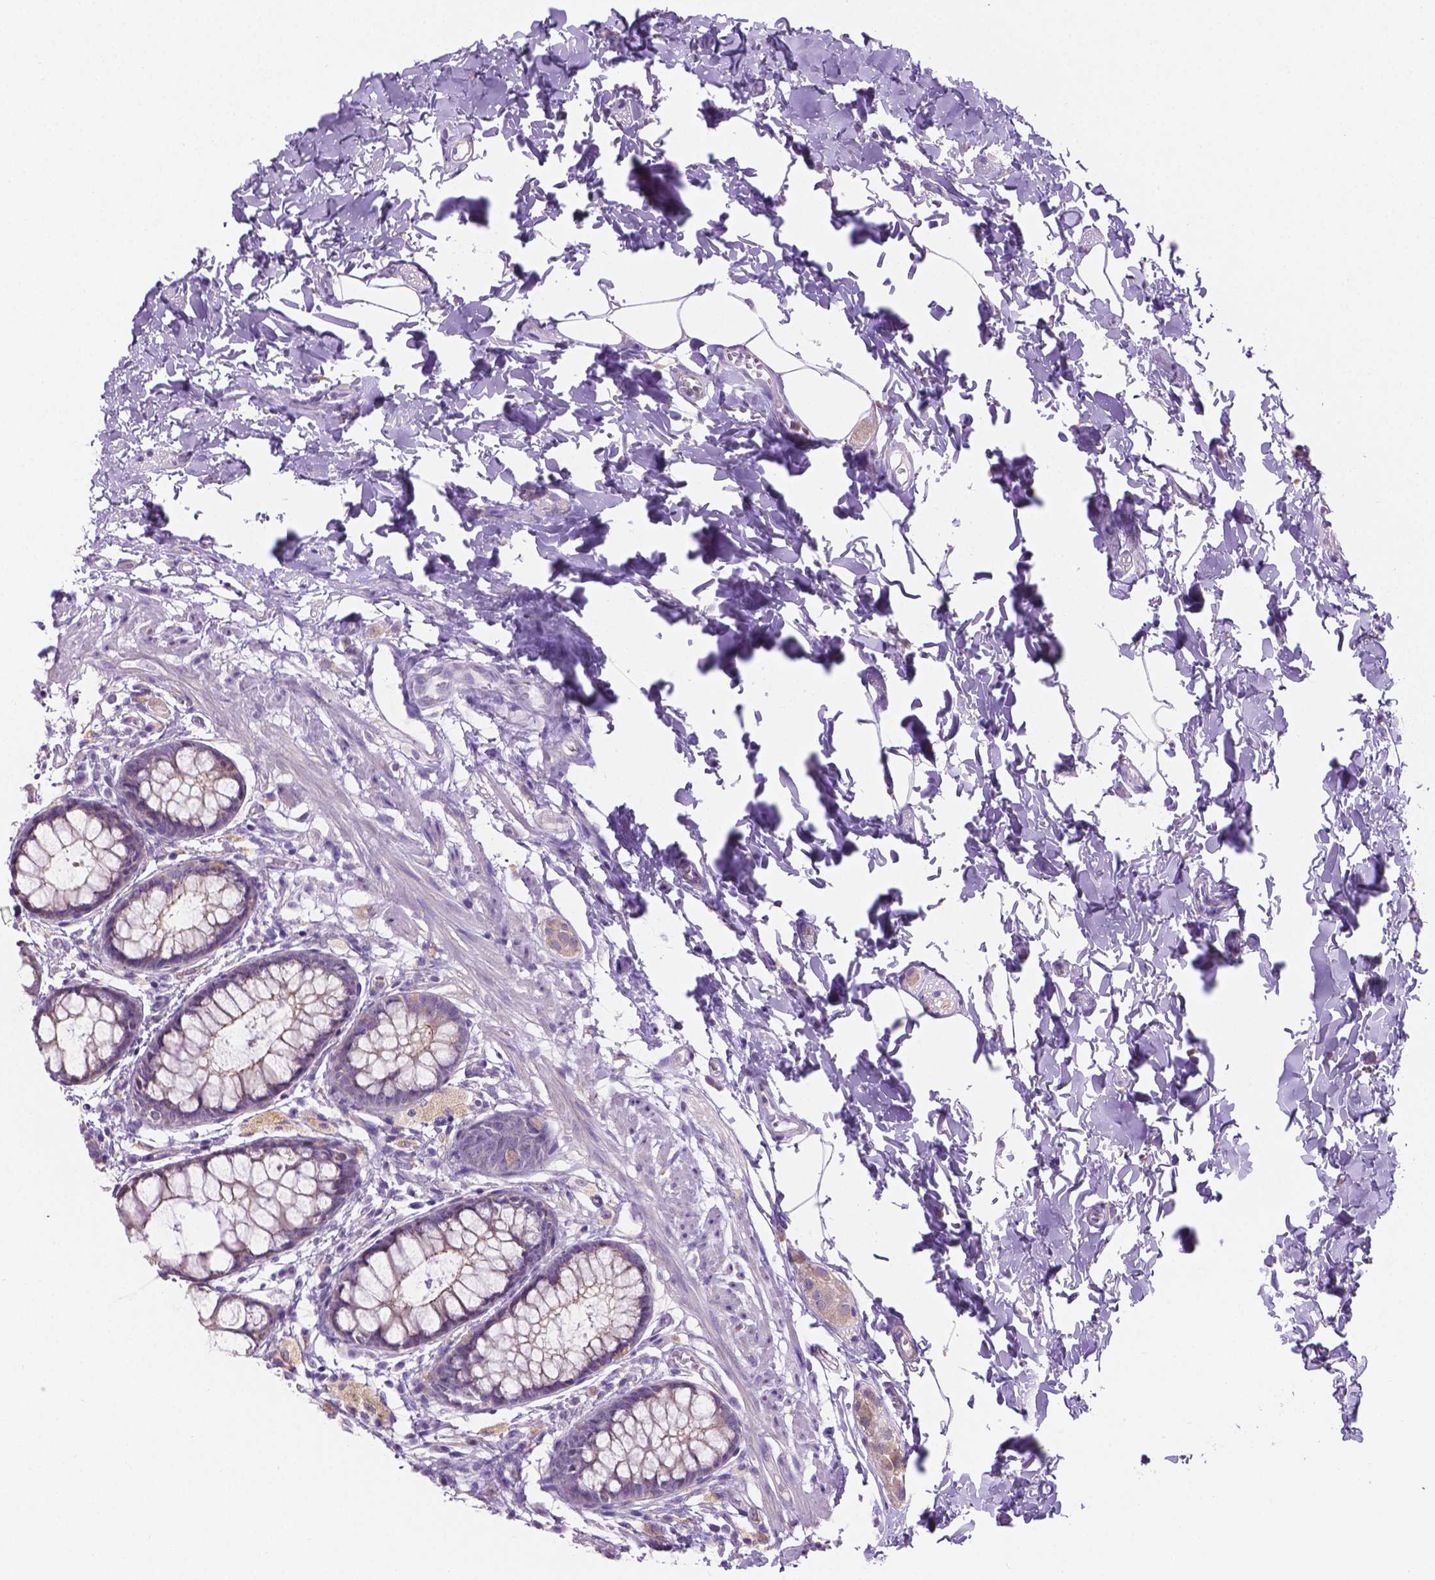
{"staining": {"intensity": "weak", "quantity": "25%-75%", "location": "cytoplasmic/membranous"}, "tissue": "rectum", "cell_type": "Glandular cells", "image_type": "normal", "snomed": [{"axis": "morphology", "description": "Normal tissue, NOS"}, {"axis": "topography", "description": "Rectum"}], "caption": "Protein expression analysis of normal human rectum reveals weak cytoplasmic/membranous positivity in about 25%-75% of glandular cells. Nuclei are stained in blue.", "gene": "CDH7", "patient": {"sex": "female", "age": 62}}